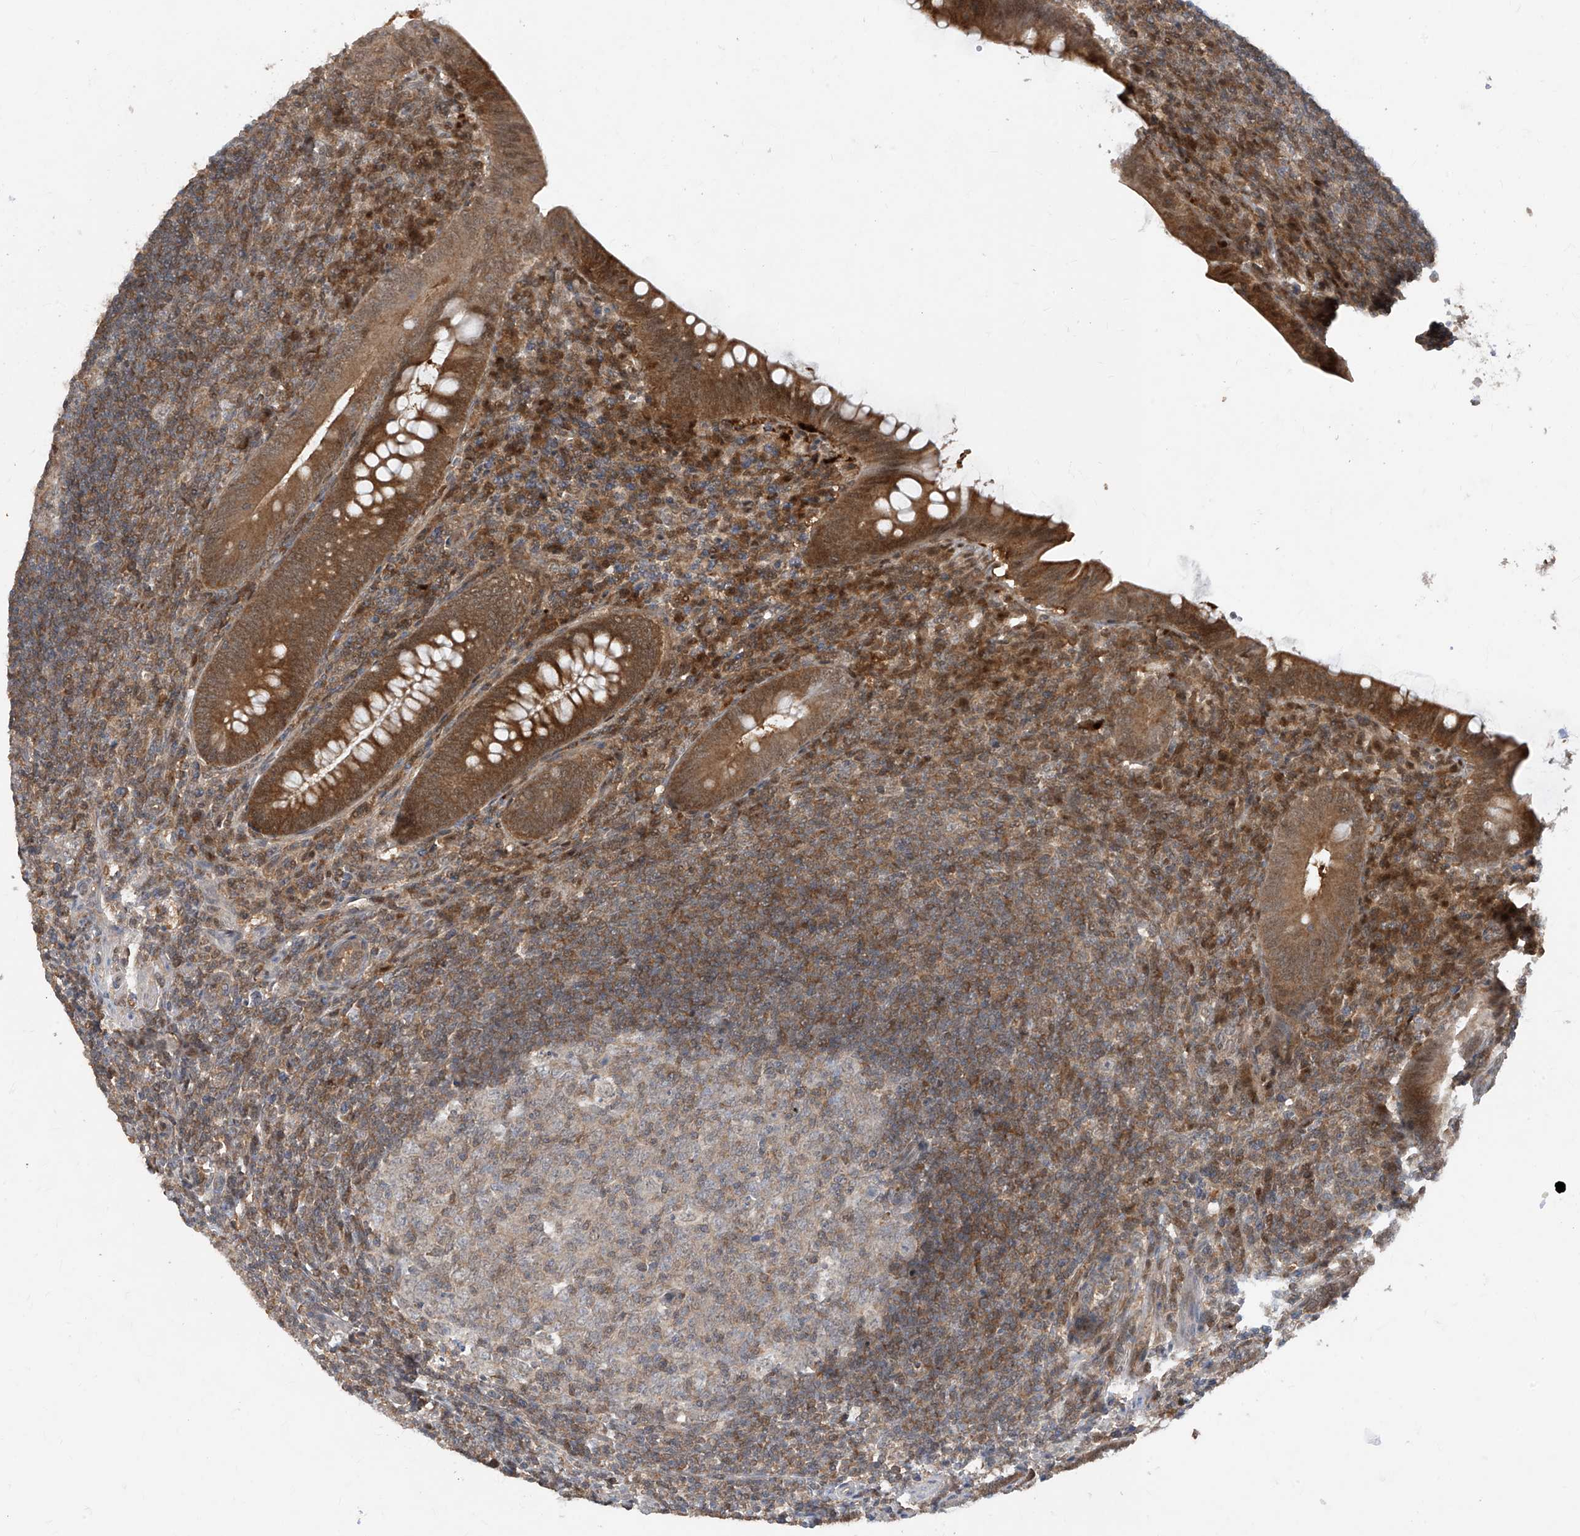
{"staining": {"intensity": "moderate", "quantity": ">75%", "location": "cytoplasmic/membranous"}, "tissue": "appendix", "cell_type": "Glandular cells", "image_type": "normal", "snomed": [{"axis": "morphology", "description": "Normal tissue, NOS"}, {"axis": "topography", "description": "Appendix"}], "caption": "Unremarkable appendix reveals moderate cytoplasmic/membranous expression in about >75% of glandular cells.", "gene": "ZNF358", "patient": {"sex": "male", "age": 14}}